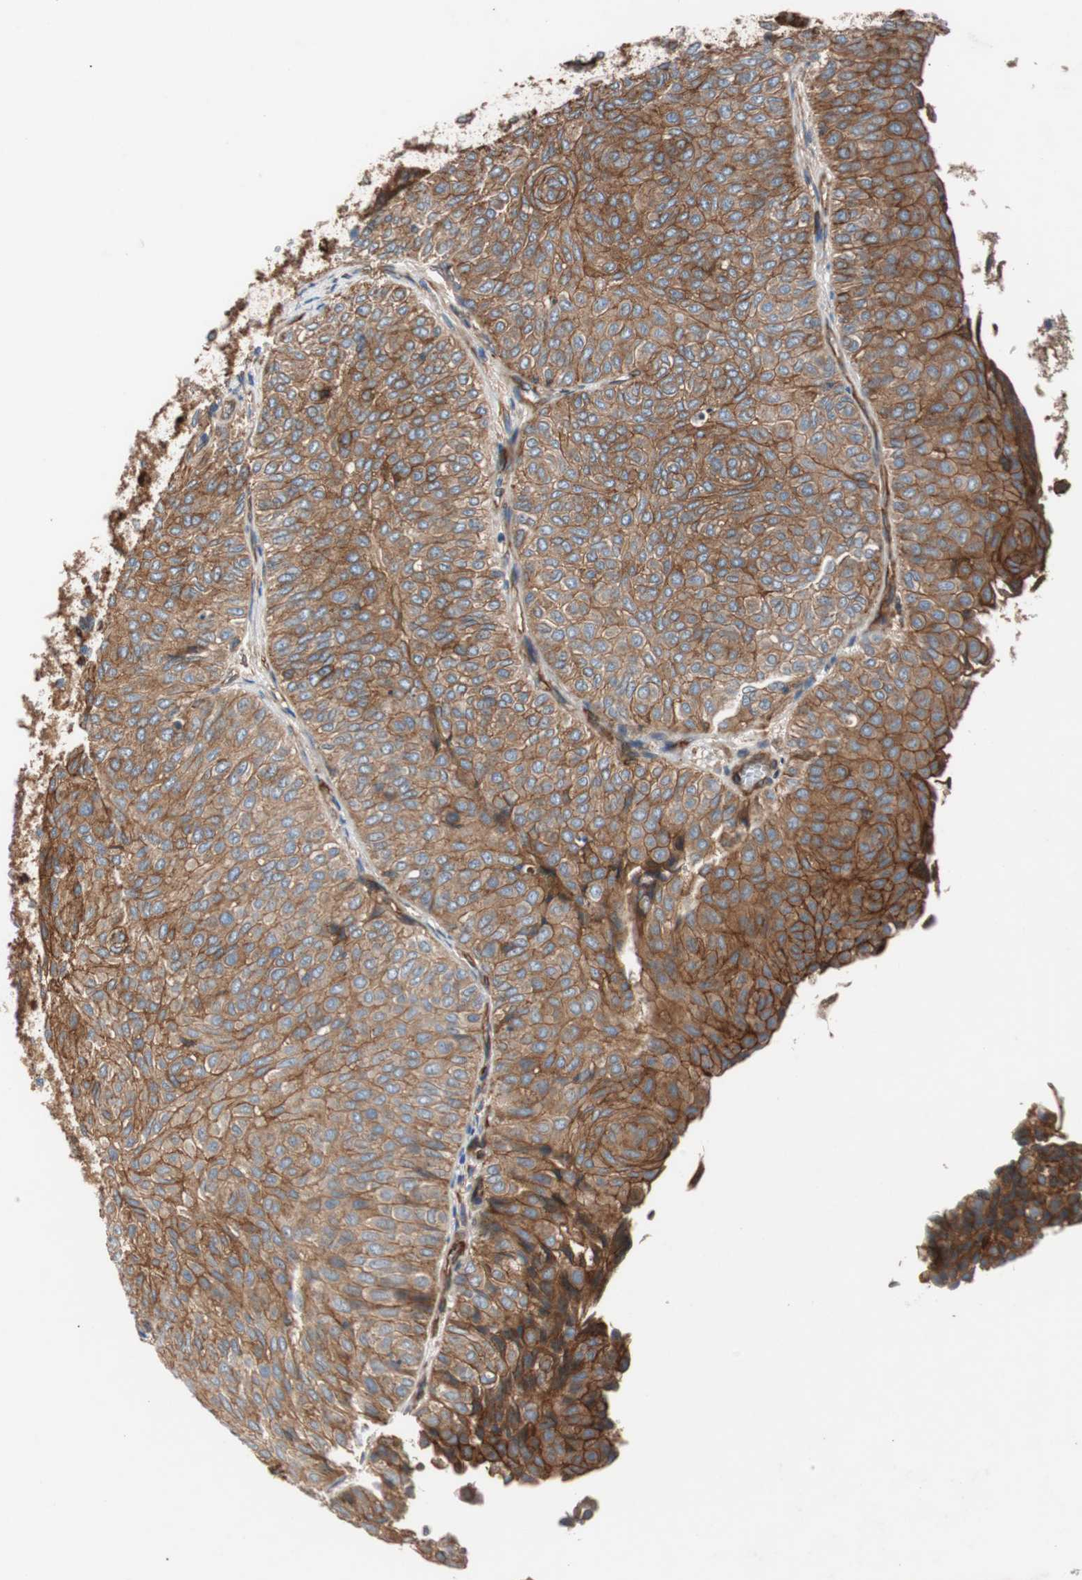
{"staining": {"intensity": "moderate", "quantity": ">75%", "location": "cytoplasmic/membranous"}, "tissue": "urothelial cancer", "cell_type": "Tumor cells", "image_type": "cancer", "snomed": [{"axis": "morphology", "description": "Urothelial carcinoma, Low grade"}, {"axis": "topography", "description": "Urinary bladder"}], "caption": "Brown immunohistochemical staining in human urothelial carcinoma (low-grade) reveals moderate cytoplasmic/membranous staining in approximately >75% of tumor cells.", "gene": "SPINT1", "patient": {"sex": "male", "age": 78}}